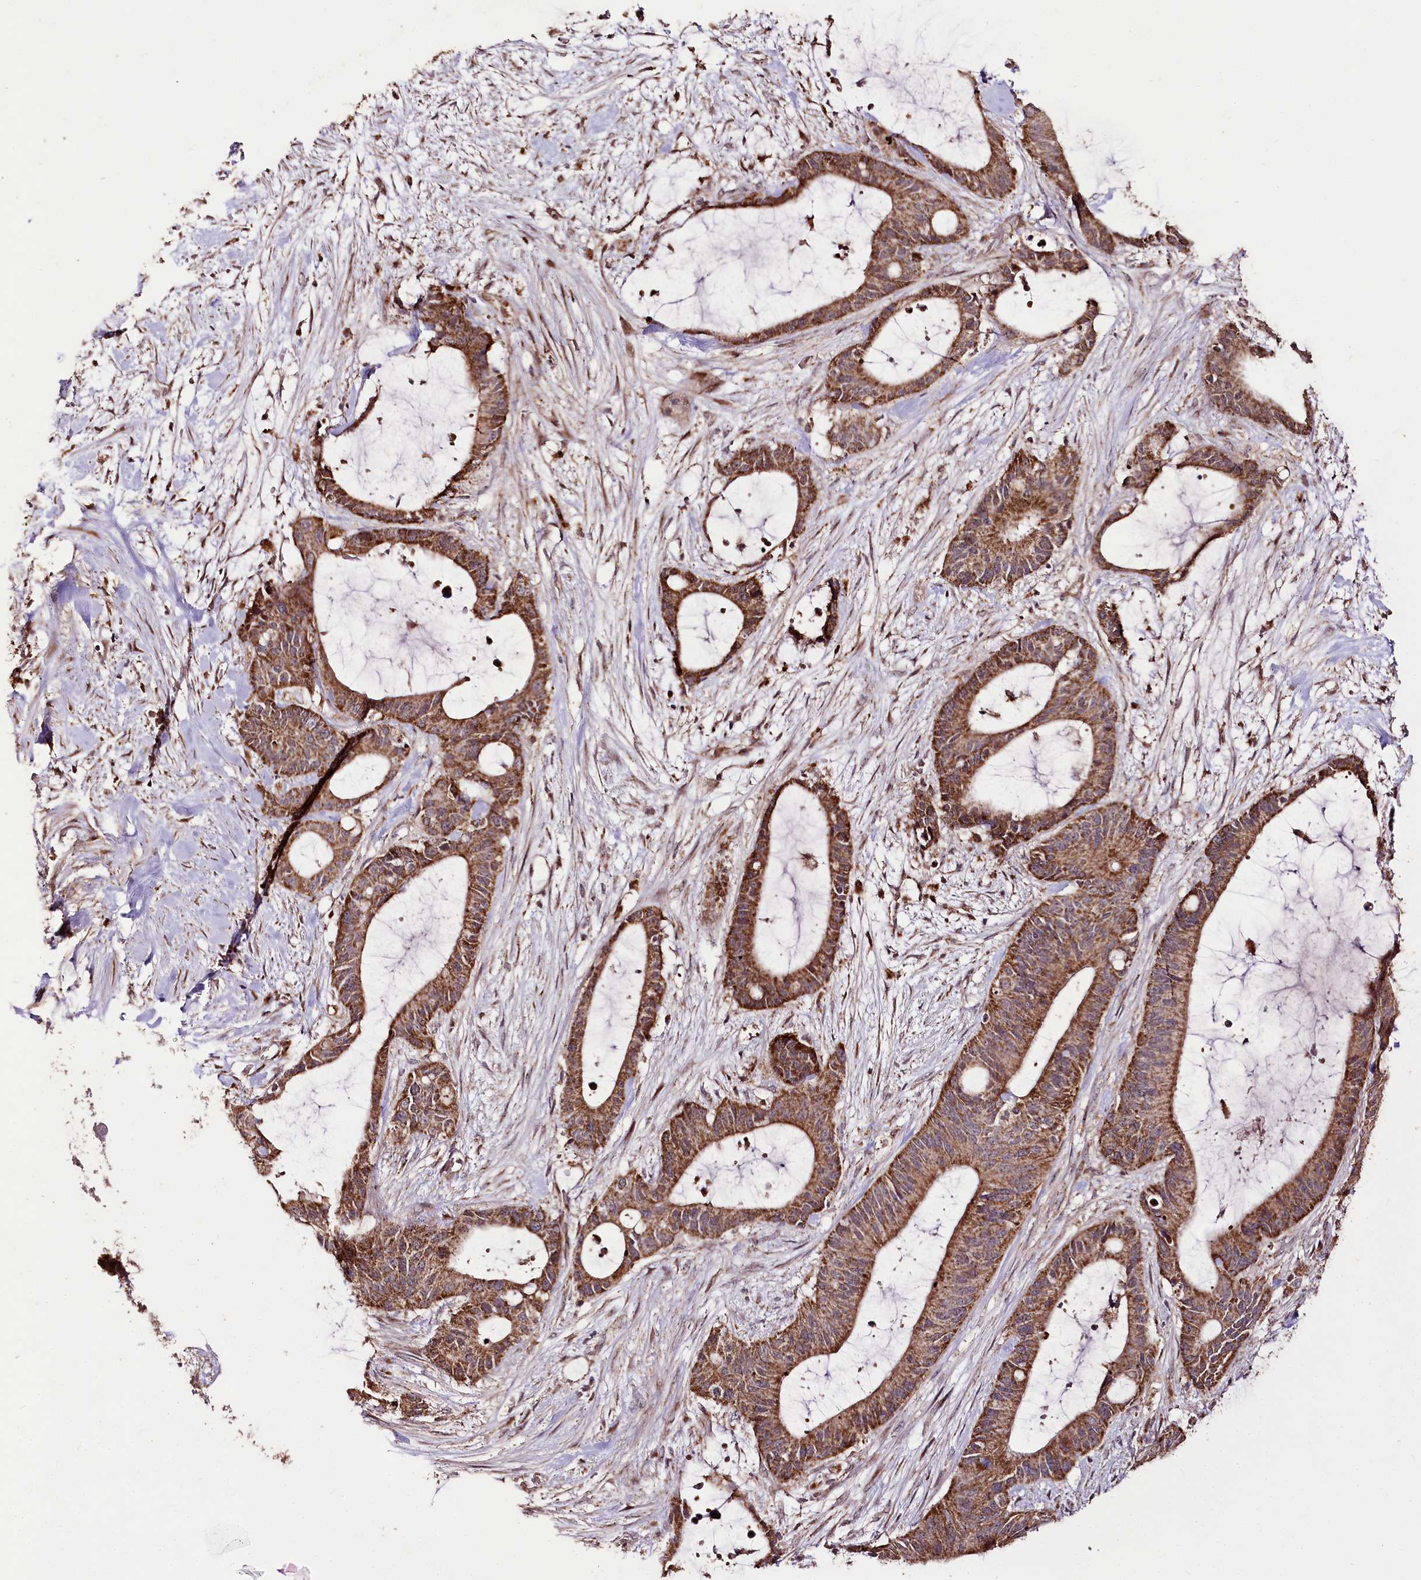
{"staining": {"intensity": "moderate", "quantity": ">75%", "location": "cytoplasmic/membranous"}, "tissue": "liver cancer", "cell_type": "Tumor cells", "image_type": "cancer", "snomed": [{"axis": "morphology", "description": "Normal tissue, NOS"}, {"axis": "morphology", "description": "Cholangiocarcinoma"}, {"axis": "topography", "description": "Liver"}, {"axis": "topography", "description": "Peripheral nerve tissue"}], "caption": "Protein positivity by IHC exhibits moderate cytoplasmic/membranous expression in about >75% of tumor cells in liver cancer. (DAB IHC, brown staining for protein, blue staining for nuclei).", "gene": "CARD19", "patient": {"sex": "female", "age": 73}}